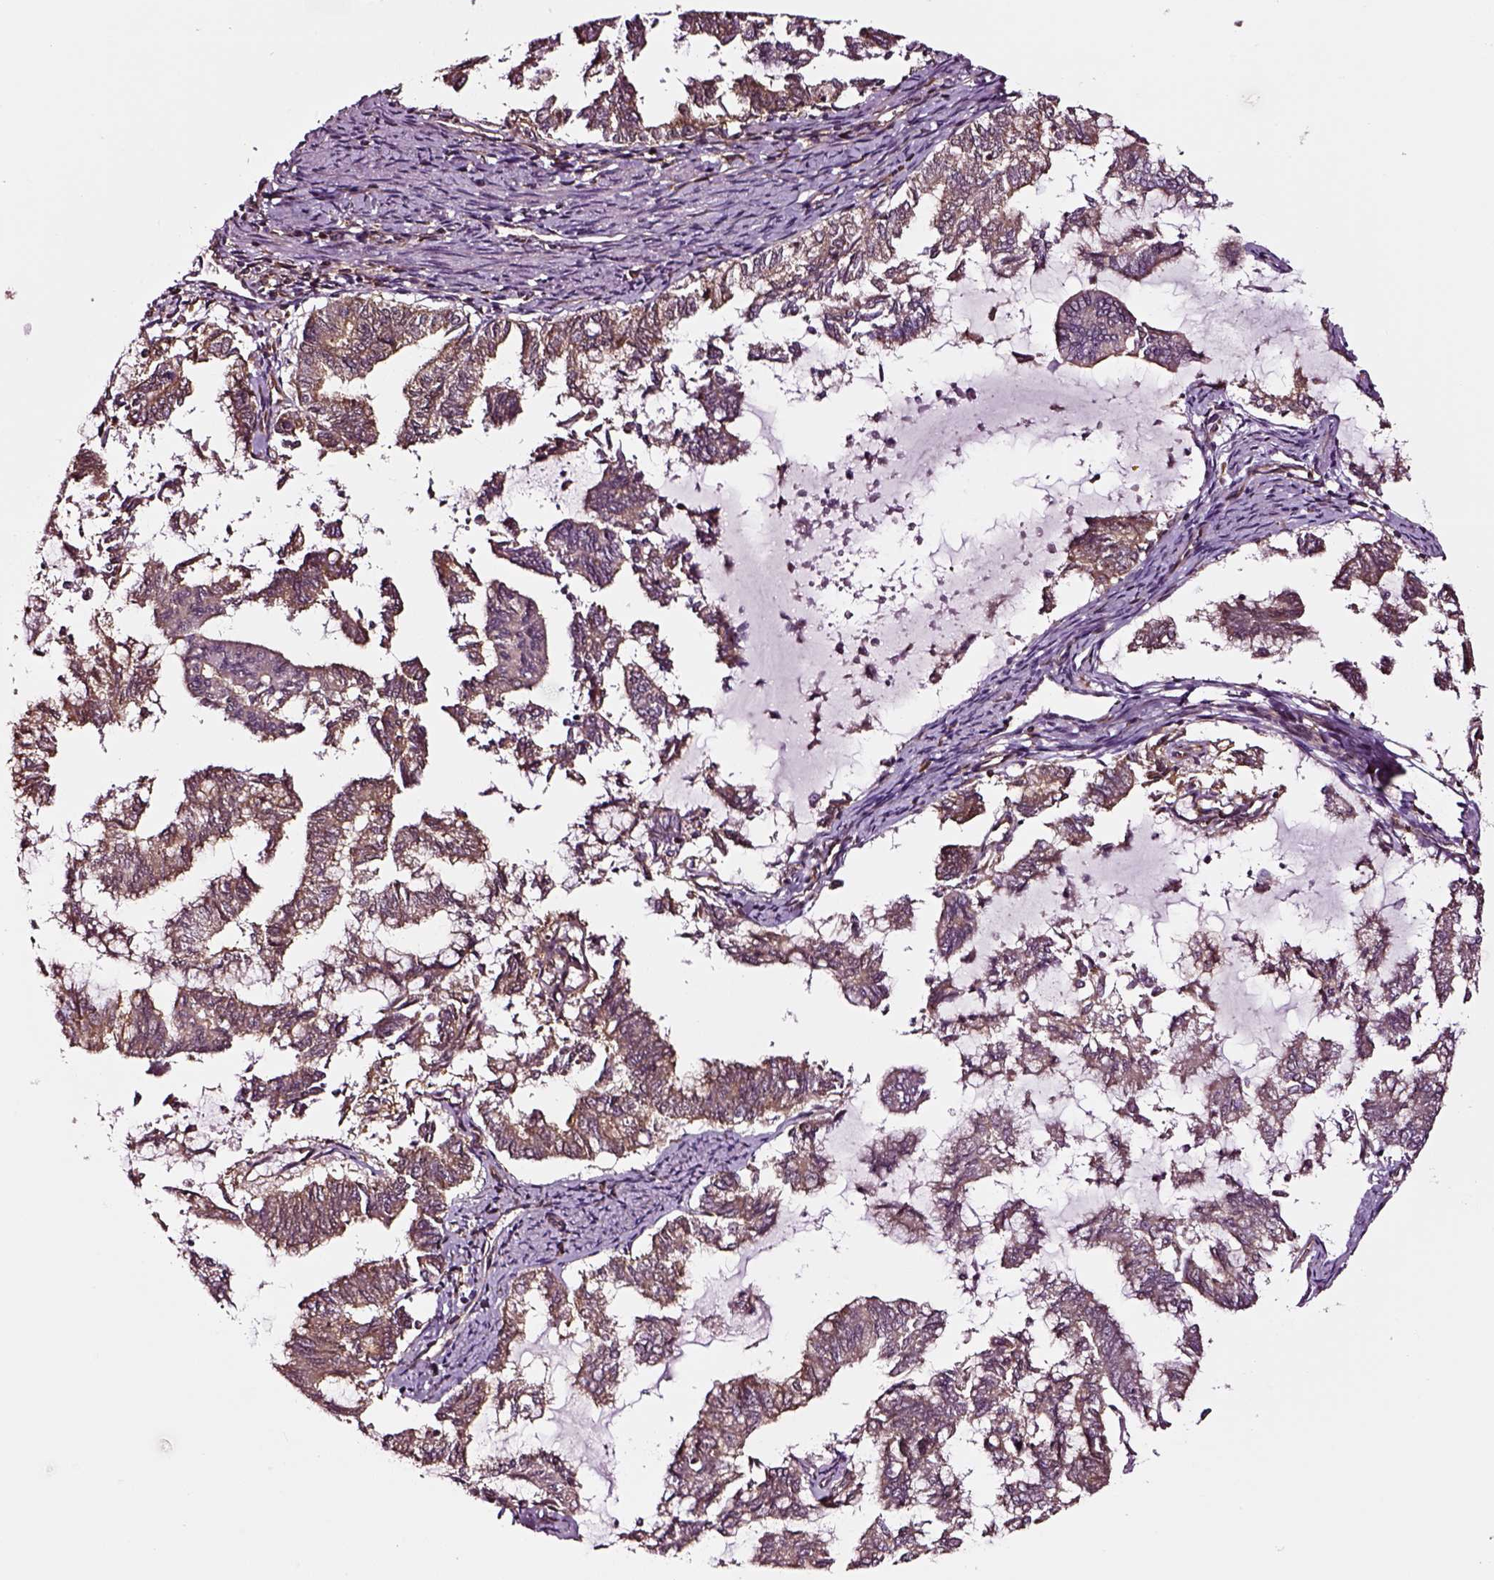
{"staining": {"intensity": "moderate", "quantity": ">75%", "location": "cytoplasmic/membranous"}, "tissue": "endometrial cancer", "cell_type": "Tumor cells", "image_type": "cancer", "snomed": [{"axis": "morphology", "description": "Adenocarcinoma, NOS"}, {"axis": "topography", "description": "Endometrium"}], "caption": "Immunohistochemical staining of adenocarcinoma (endometrial) reveals medium levels of moderate cytoplasmic/membranous positivity in about >75% of tumor cells.", "gene": "RASSF5", "patient": {"sex": "female", "age": 79}}